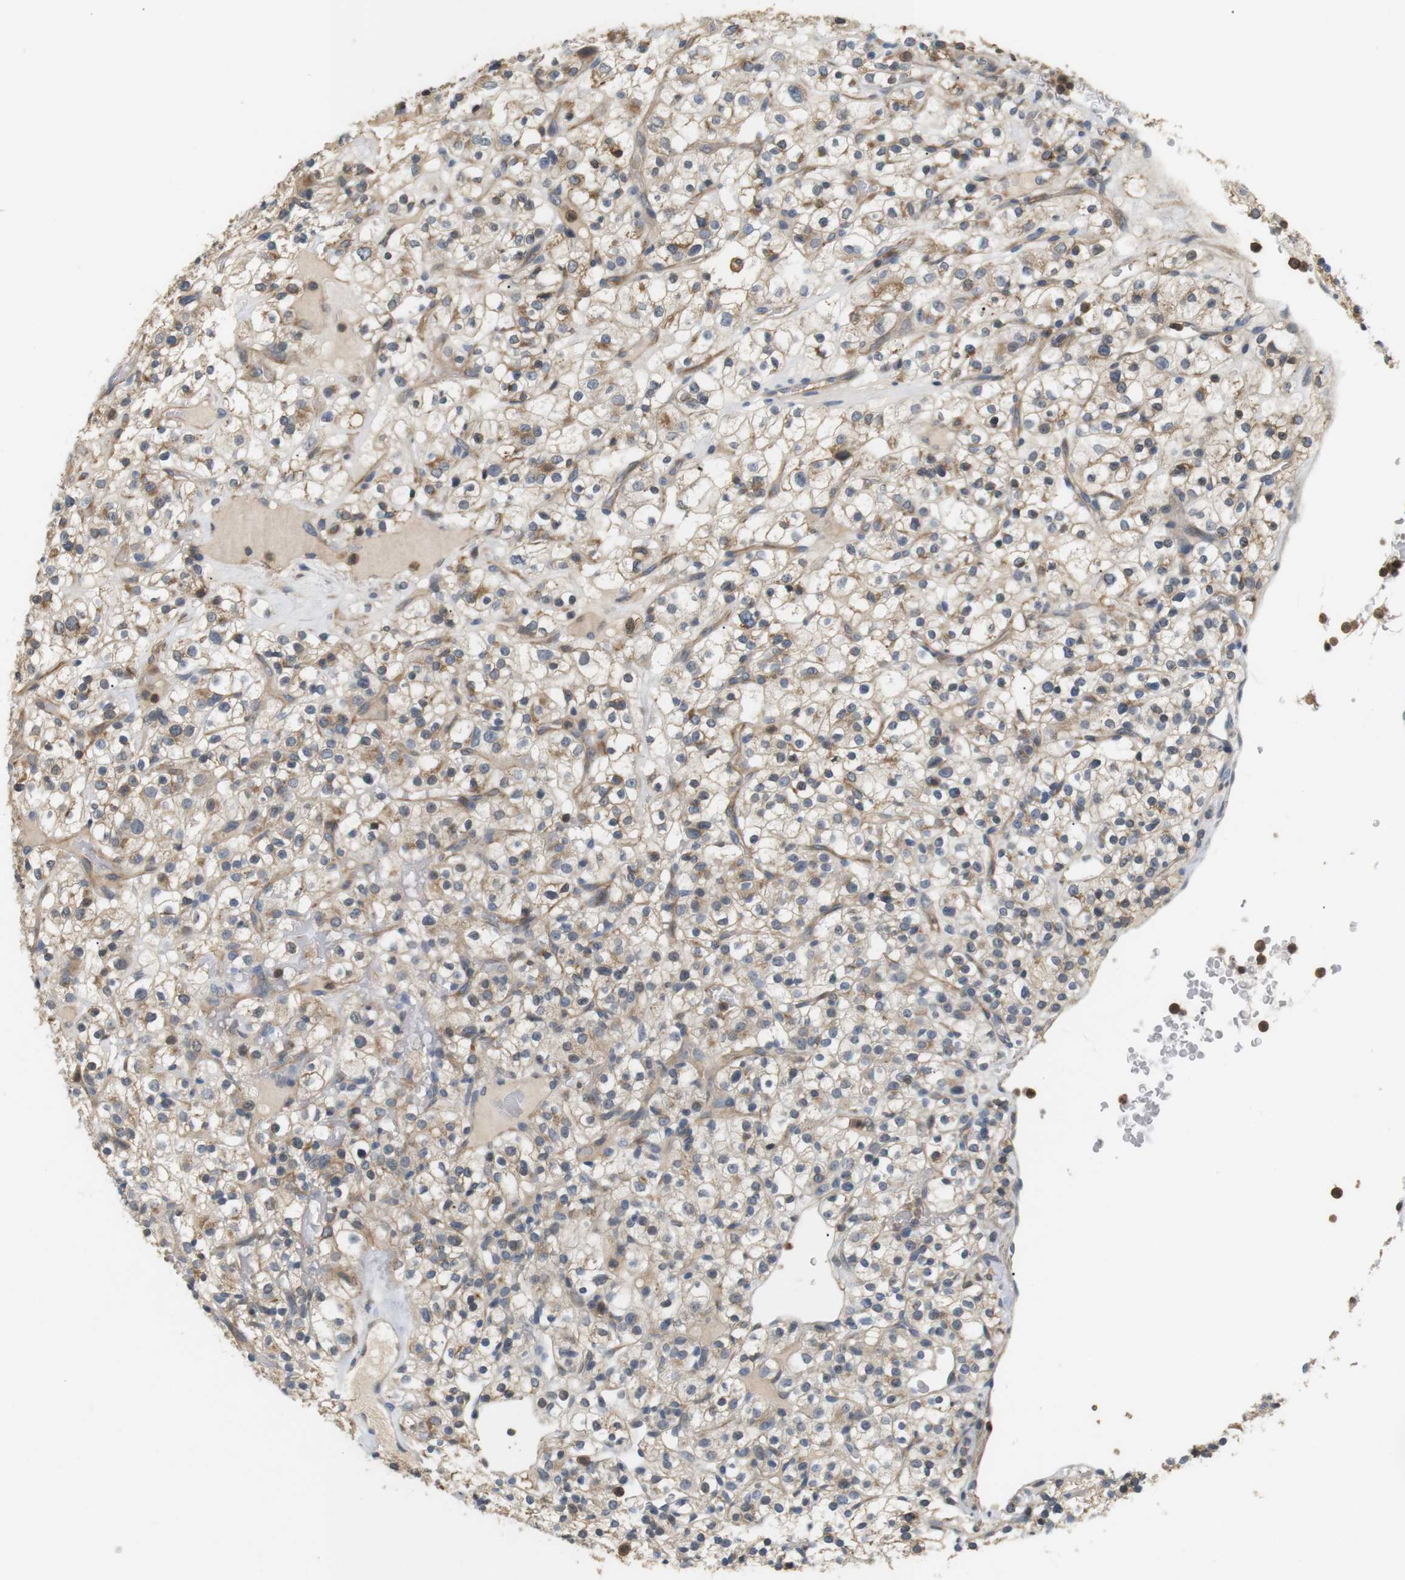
{"staining": {"intensity": "moderate", "quantity": "25%-75%", "location": "cytoplasmic/membranous"}, "tissue": "renal cancer", "cell_type": "Tumor cells", "image_type": "cancer", "snomed": [{"axis": "morphology", "description": "Normal tissue, NOS"}, {"axis": "morphology", "description": "Adenocarcinoma, NOS"}, {"axis": "topography", "description": "Kidney"}], "caption": "High-magnification brightfield microscopy of adenocarcinoma (renal) stained with DAB (3,3'-diaminobenzidine) (brown) and counterstained with hematoxylin (blue). tumor cells exhibit moderate cytoplasmic/membranous expression is identified in about25%-75% of cells.", "gene": "P2RY1", "patient": {"sex": "female", "age": 72}}